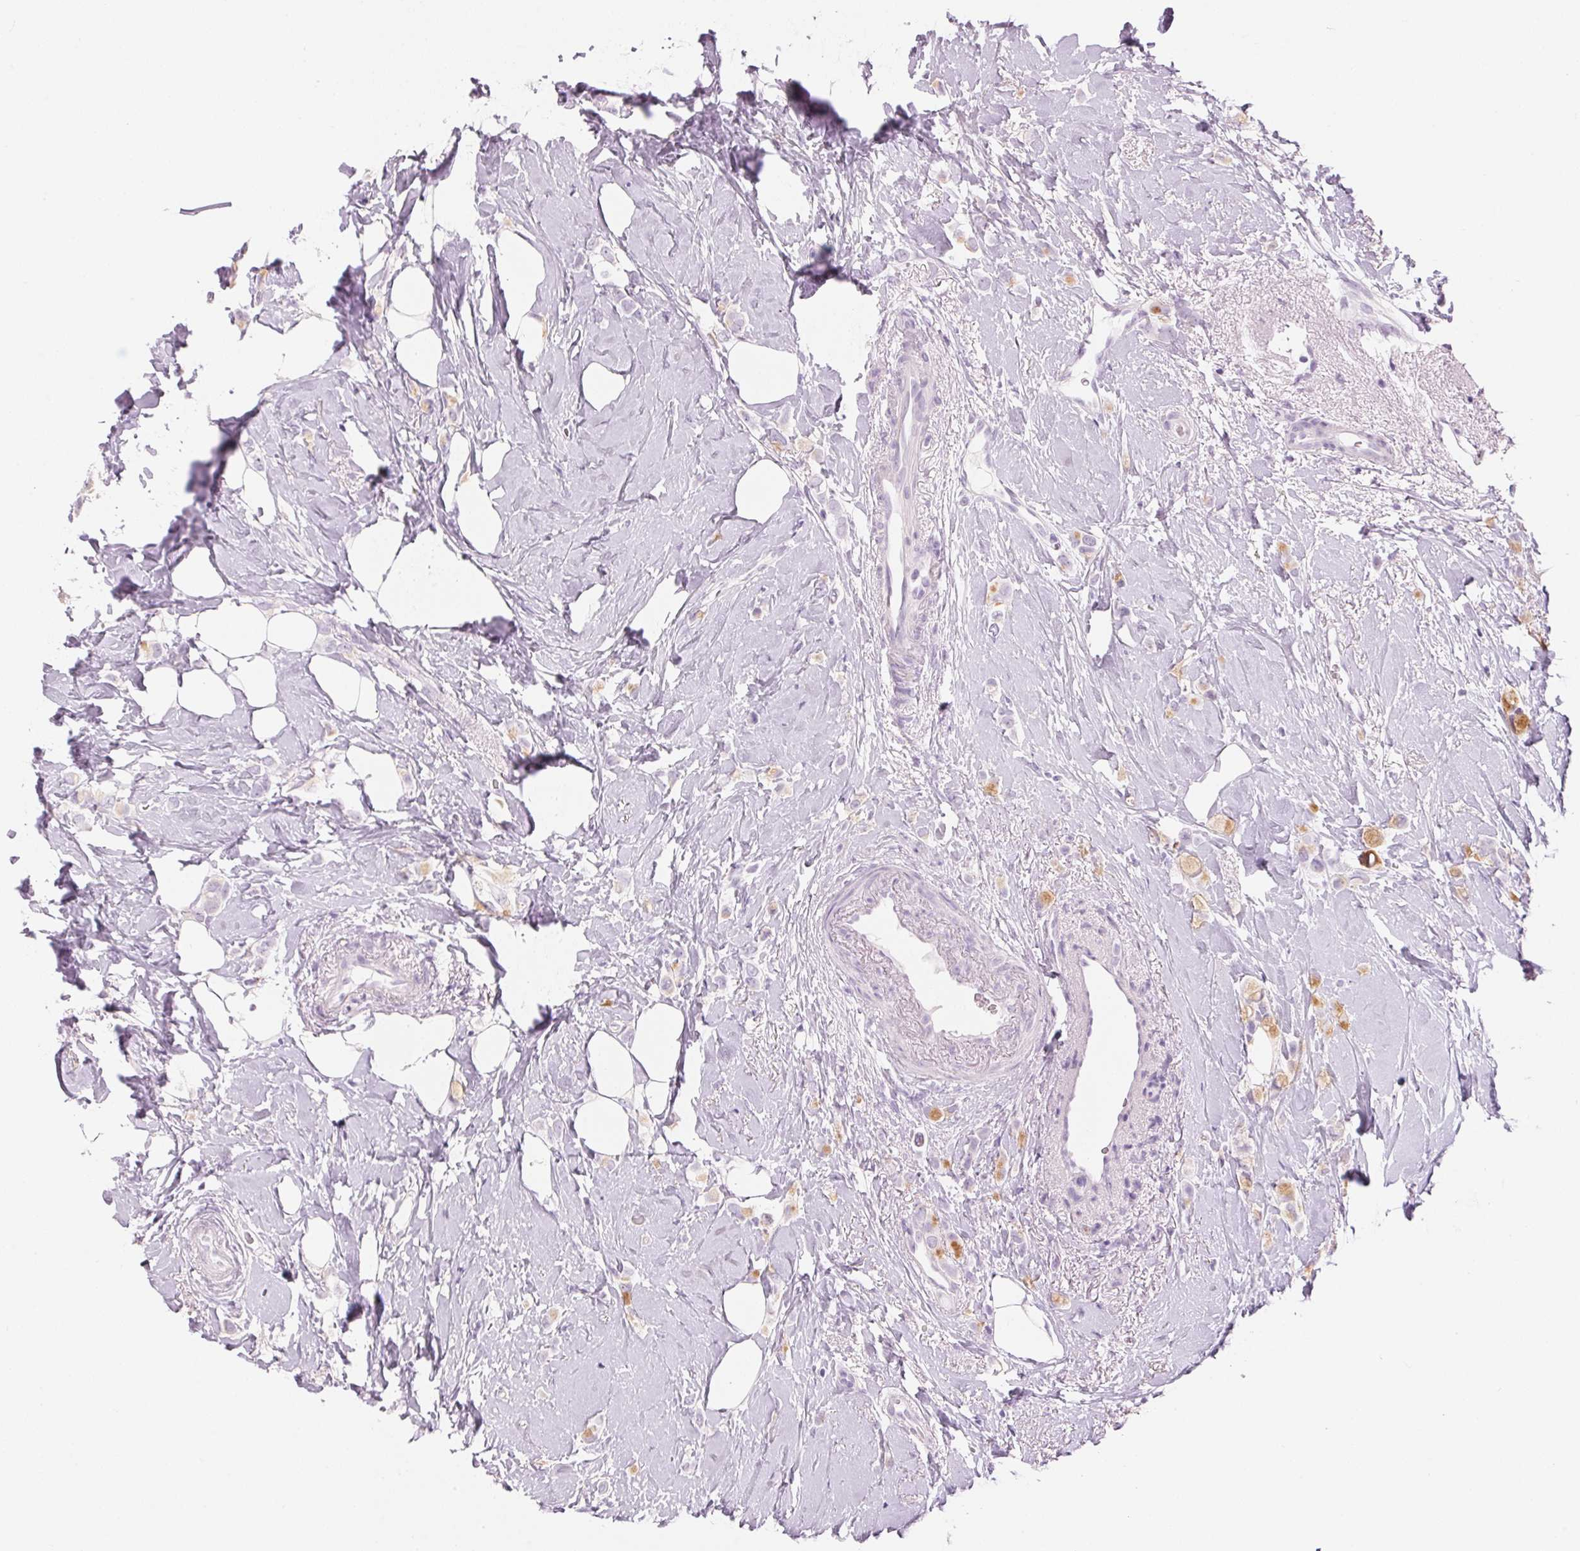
{"staining": {"intensity": "negative", "quantity": "none", "location": "none"}, "tissue": "breast cancer", "cell_type": "Tumor cells", "image_type": "cancer", "snomed": [{"axis": "morphology", "description": "Lobular carcinoma"}, {"axis": "topography", "description": "Breast"}], "caption": "Breast lobular carcinoma was stained to show a protein in brown. There is no significant expression in tumor cells. Brightfield microscopy of IHC stained with DAB (brown) and hematoxylin (blue), captured at high magnification.", "gene": "KLK7", "patient": {"sex": "female", "age": 66}}